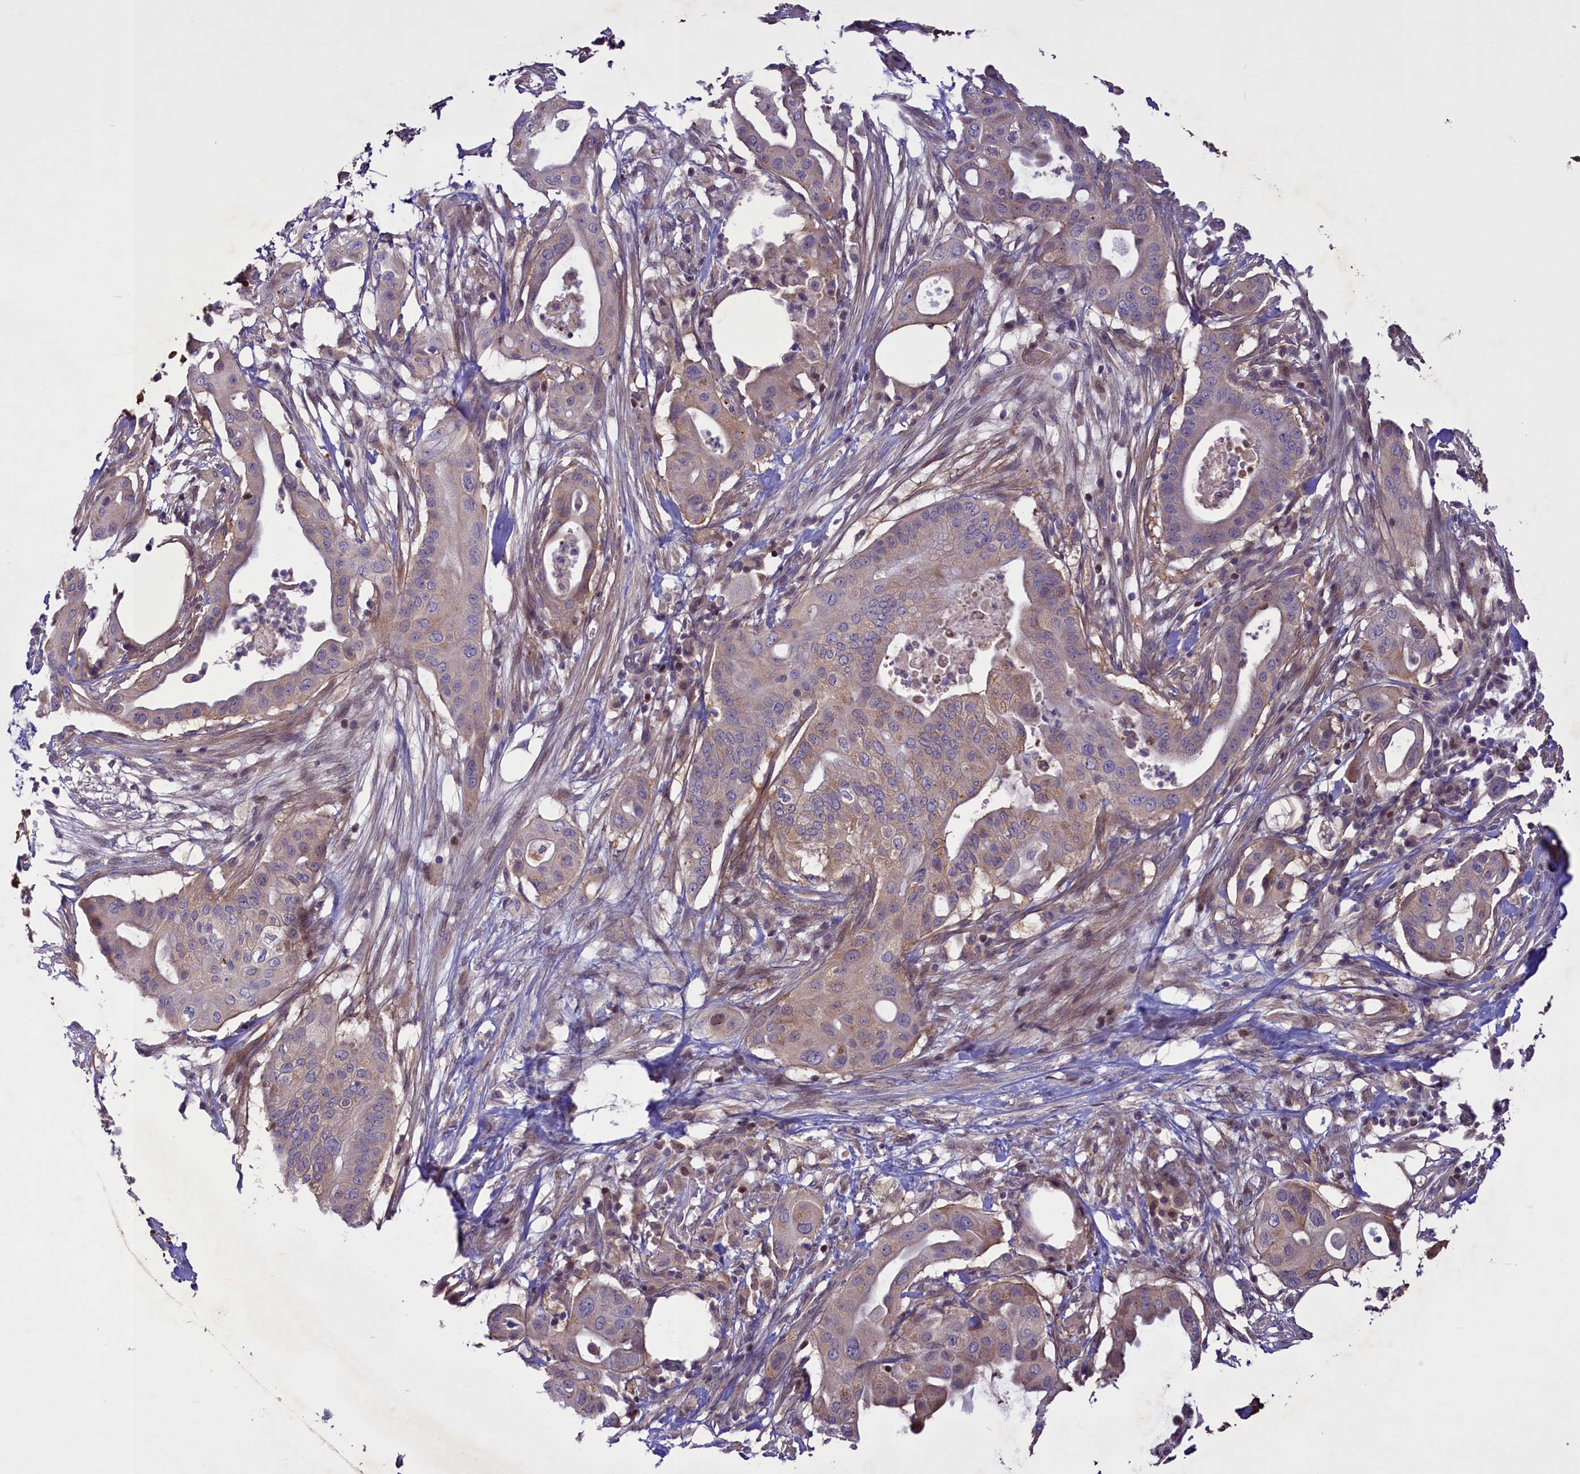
{"staining": {"intensity": "weak", "quantity": "<25%", "location": "cytoplasmic/membranous"}, "tissue": "pancreatic cancer", "cell_type": "Tumor cells", "image_type": "cancer", "snomed": [{"axis": "morphology", "description": "Adenocarcinoma, NOS"}, {"axis": "topography", "description": "Pancreas"}], "caption": "Immunohistochemistry (IHC) histopathology image of human pancreatic cancer (adenocarcinoma) stained for a protein (brown), which reveals no expression in tumor cells. The staining was performed using DAB to visualize the protein expression in brown, while the nuclei were stained in blue with hematoxylin (Magnification: 20x).", "gene": "MAN2C1", "patient": {"sex": "male", "age": 68}}